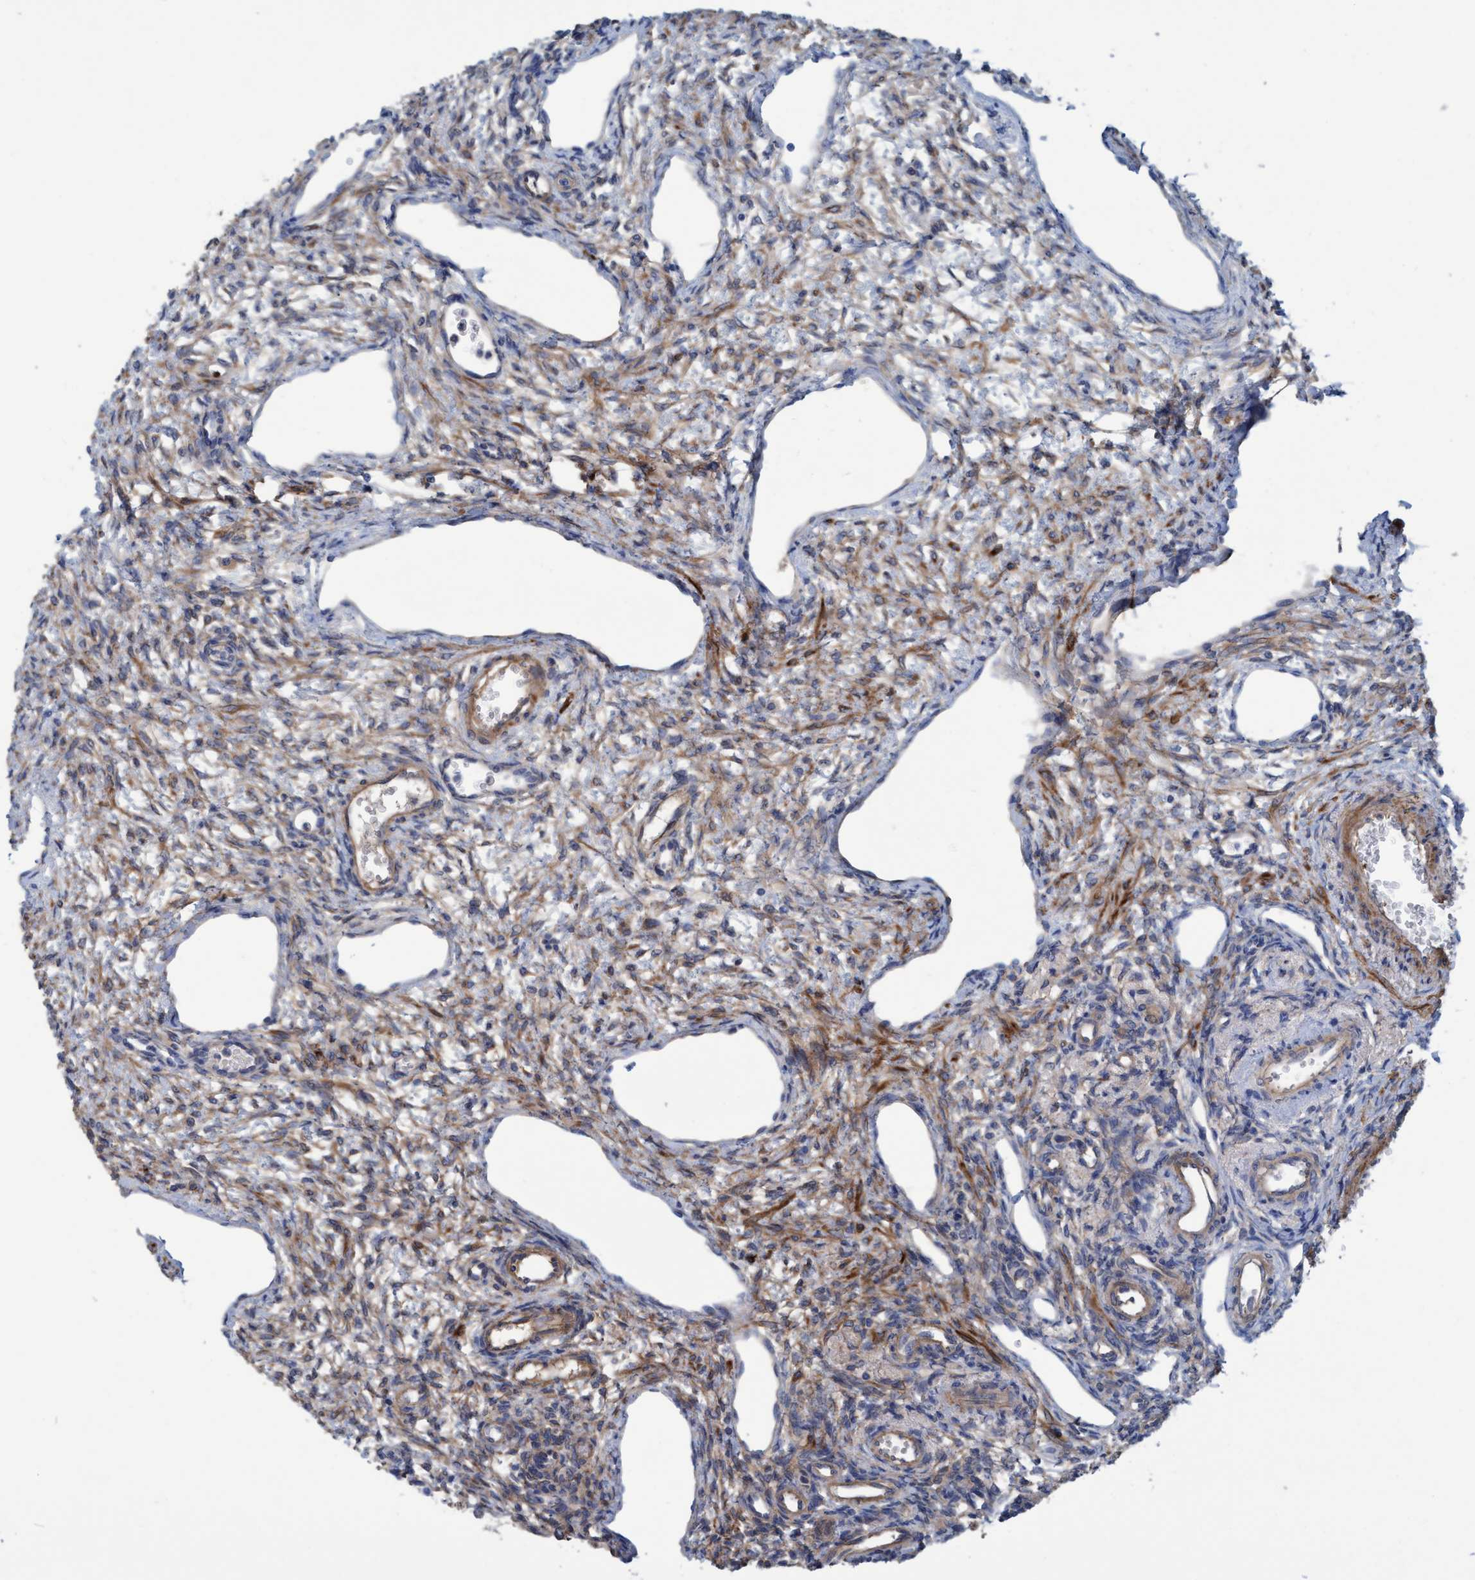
{"staining": {"intensity": "moderate", "quantity": "<25%", "location": "cytoplasmic/membranous"}, "tissue": "ovary", "cell_type": "Ovarian stroma cells", "image_type": "normal", "snomed": [{"axis": "morphology", "description": "Normal tissue, NOS"}, {"axis": "topography", "description": "Ovary"}], "caption": "This photomicrograph exhibits immunohistochemistry staining of unremarkable ovary, with low moderate cytoplasmic/membranous positivity in about <25% of ovarian stroma cells.", "gene": "GULP1", "patient": {"sex": "female", "age": 33}}